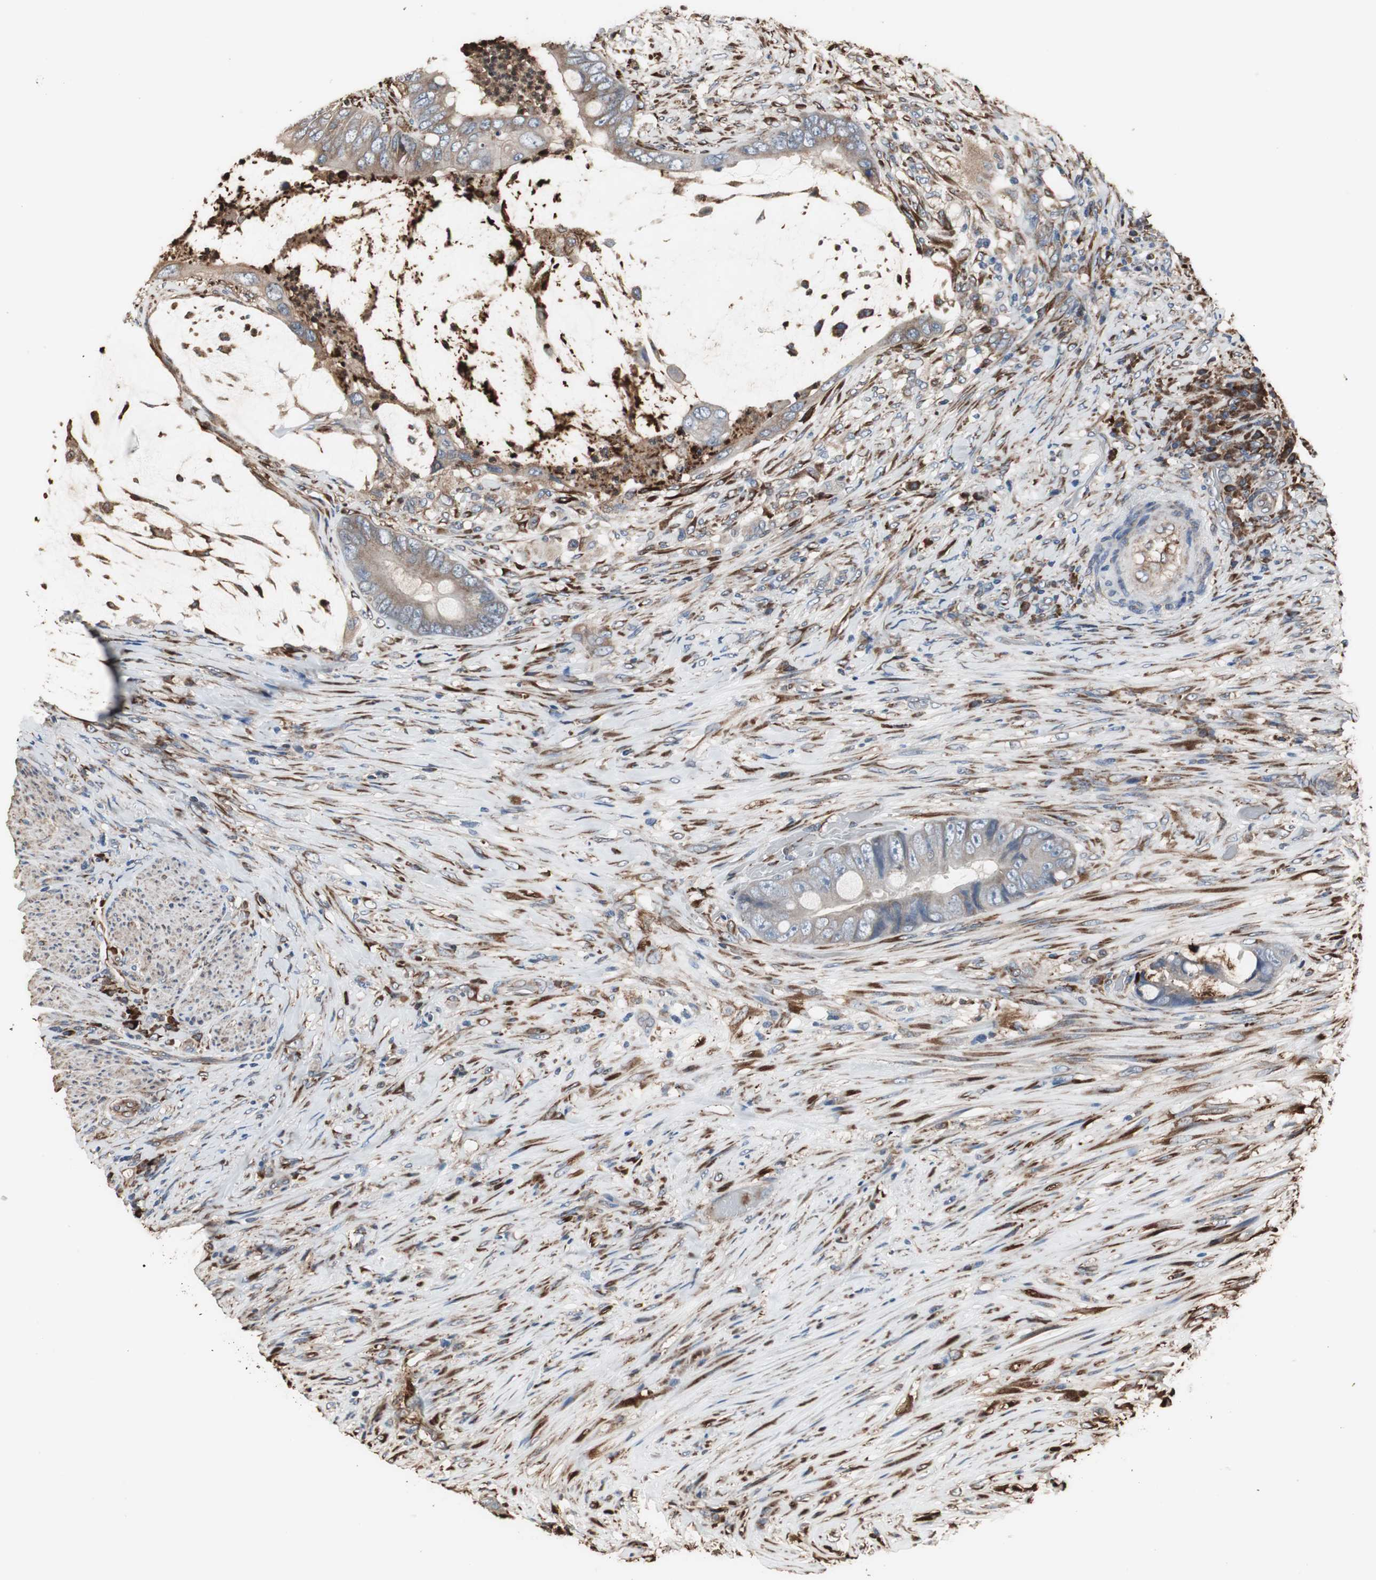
{"staining": {"intensity": "moderate", "quantity": ">75%", "location": "cytoplasmic/membranous"}, "tissue": "colorectal cancer", "cell_type": "Tumor cells", "image_type": "cancer", "snomed": [{"axis": "morphology", "description": "Adenocarcinoma, NOS"}, {"axis": "topography", "description": "Rectum"}], "caption": "Human colorectal cancer stained for a protein (brown) displays moderate cytoplasmic/membranous positive expression in approximately >75% of tumor cells.", "gene": "CALU", "patient": {"sex": "female", "age": 77}}